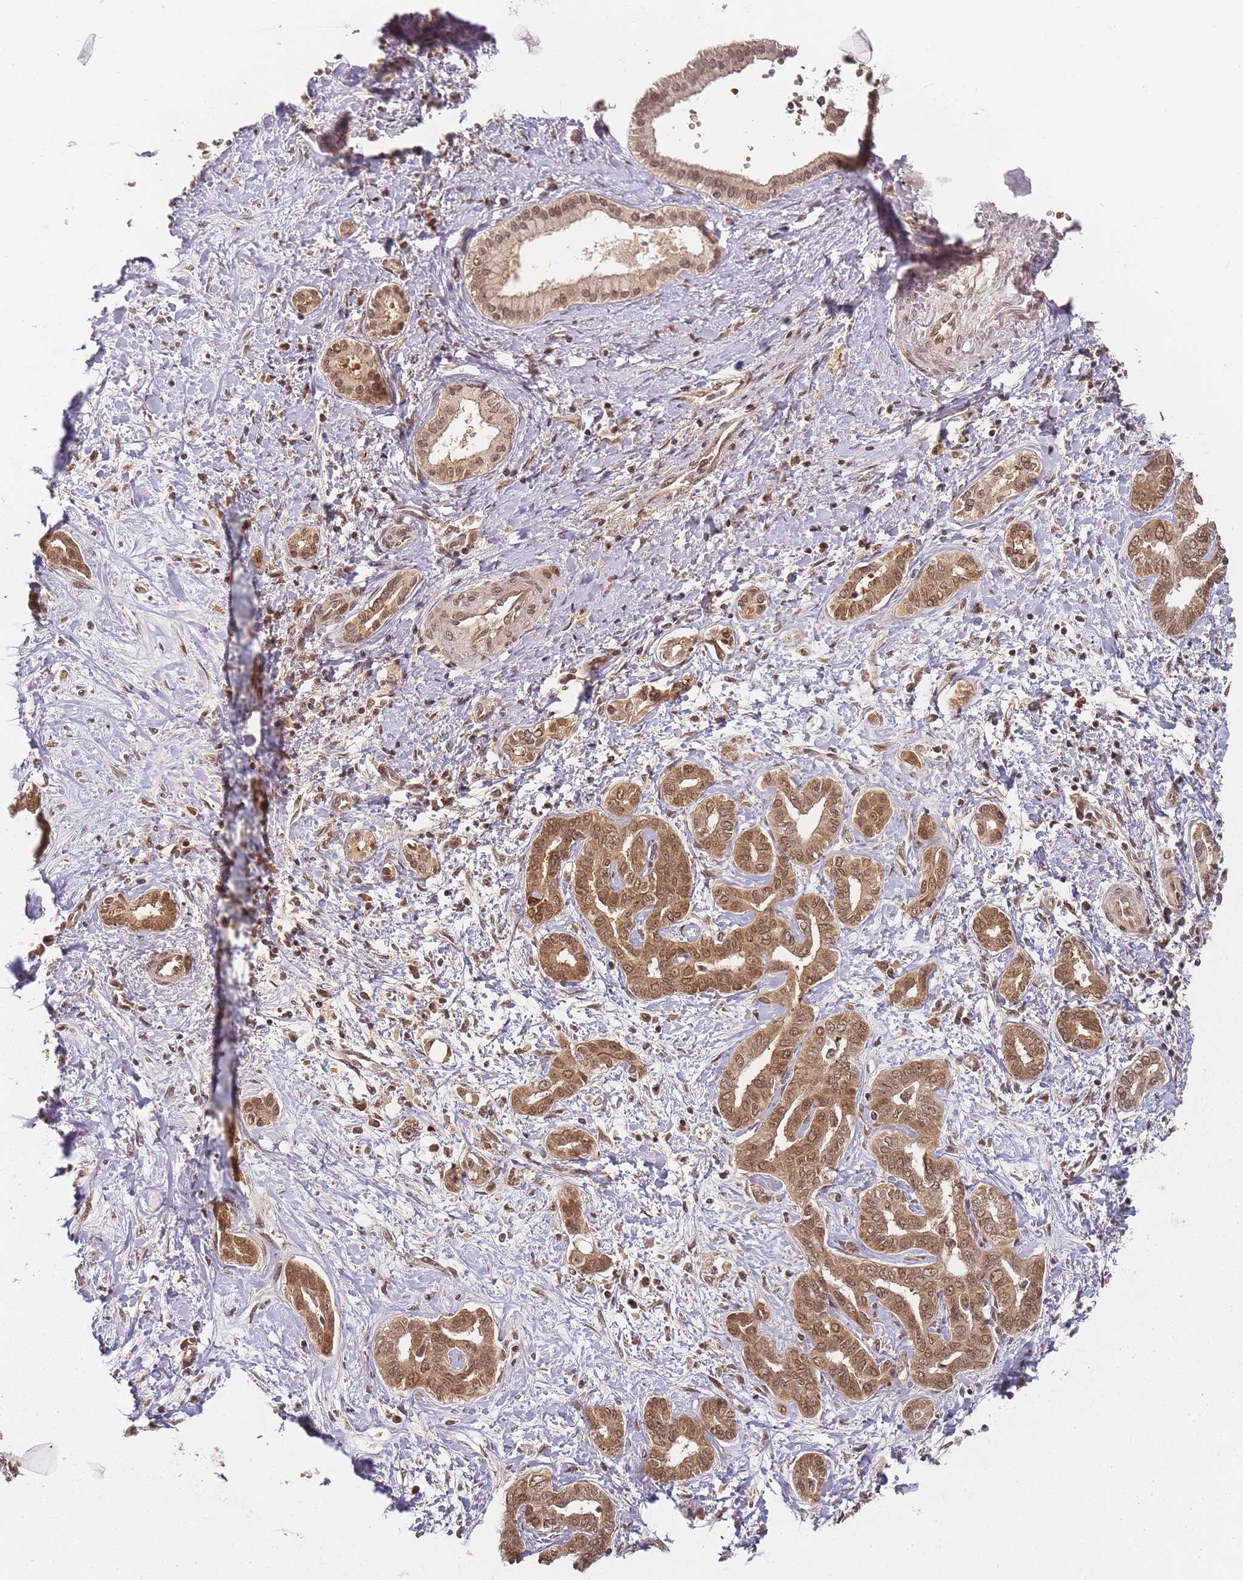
{"staining": {"intensity": "moderate", "quantity": ">75%", "location": "cytoplasmic/membranous,nuclear"}, "tissue": "liver cancer", "cell_type": "Tumor cells", "image_type": "cancer", "snomed": [{"axis": "morphology", "description": "Cholangiocarcinoma"}, {"axis": "topography", "description": "Liver"}], "caption": "Liver cholangiocarcinoma stained for a protein demonstrates moderate cytoplasmic/membranous and nuclear positivity in tumor cells.", "gene": "ZNF497", "patient": {"sex": "female", "age": 77}}